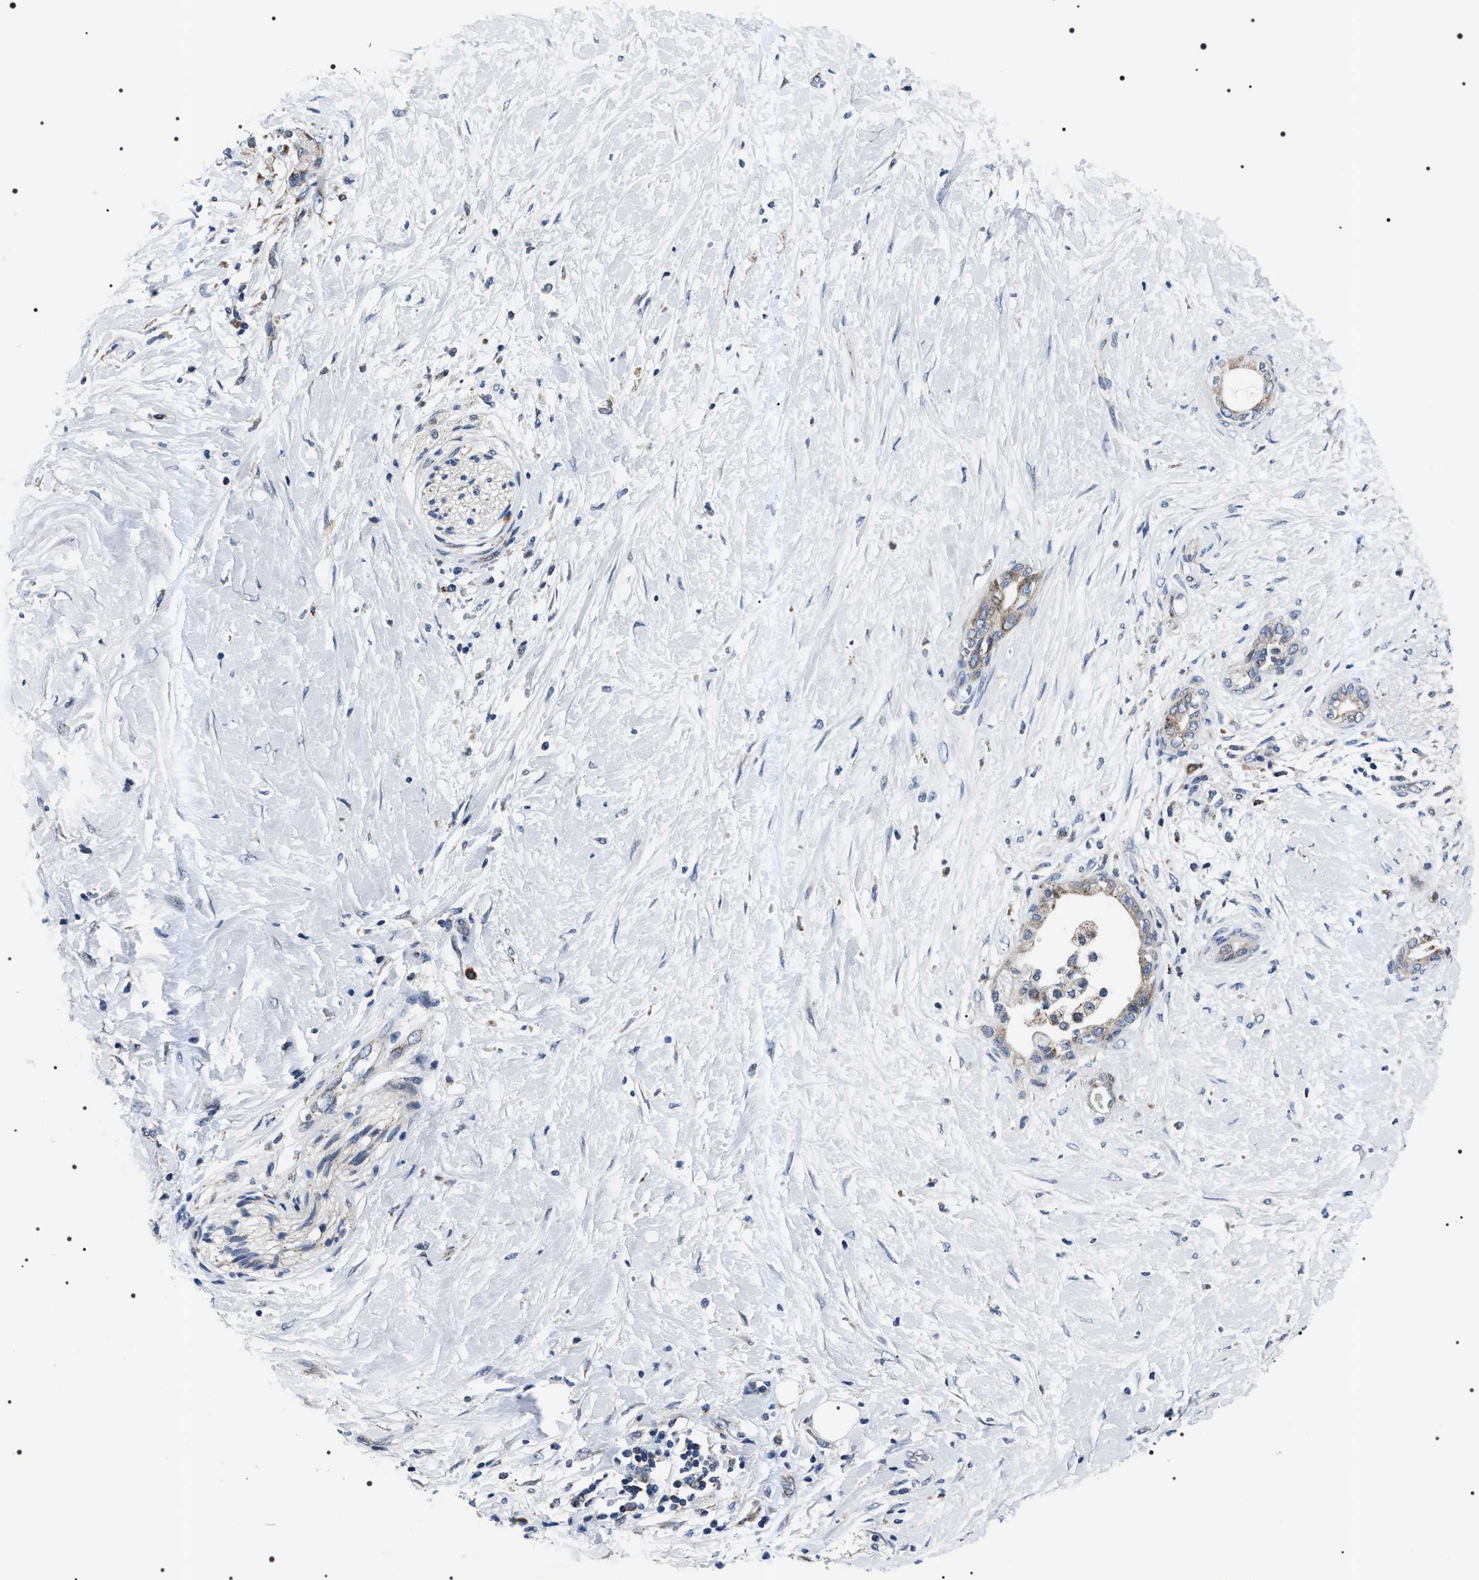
{"staining": {"intensity": "weak", "quantity": ">75%", "location": "cytoplasmic/membranous"}, "tissue": "pancreatic cancer", "cell_type": "Tumor cells", "image_type": "cancer", "snomed": [{"axis": "morphology", "description": "Adenocarcinoma, NOS"}, {"axis": "topography", "description": "Pancreas"}], "caption": "This image exhibits IHC staining of human pancreatic cancer, with low weak cytoplasmic/membranous positivity in approximately >75% of tumor cells.", "gene": "NTMT1", "patient": {"sex": "female", "age": 60}}